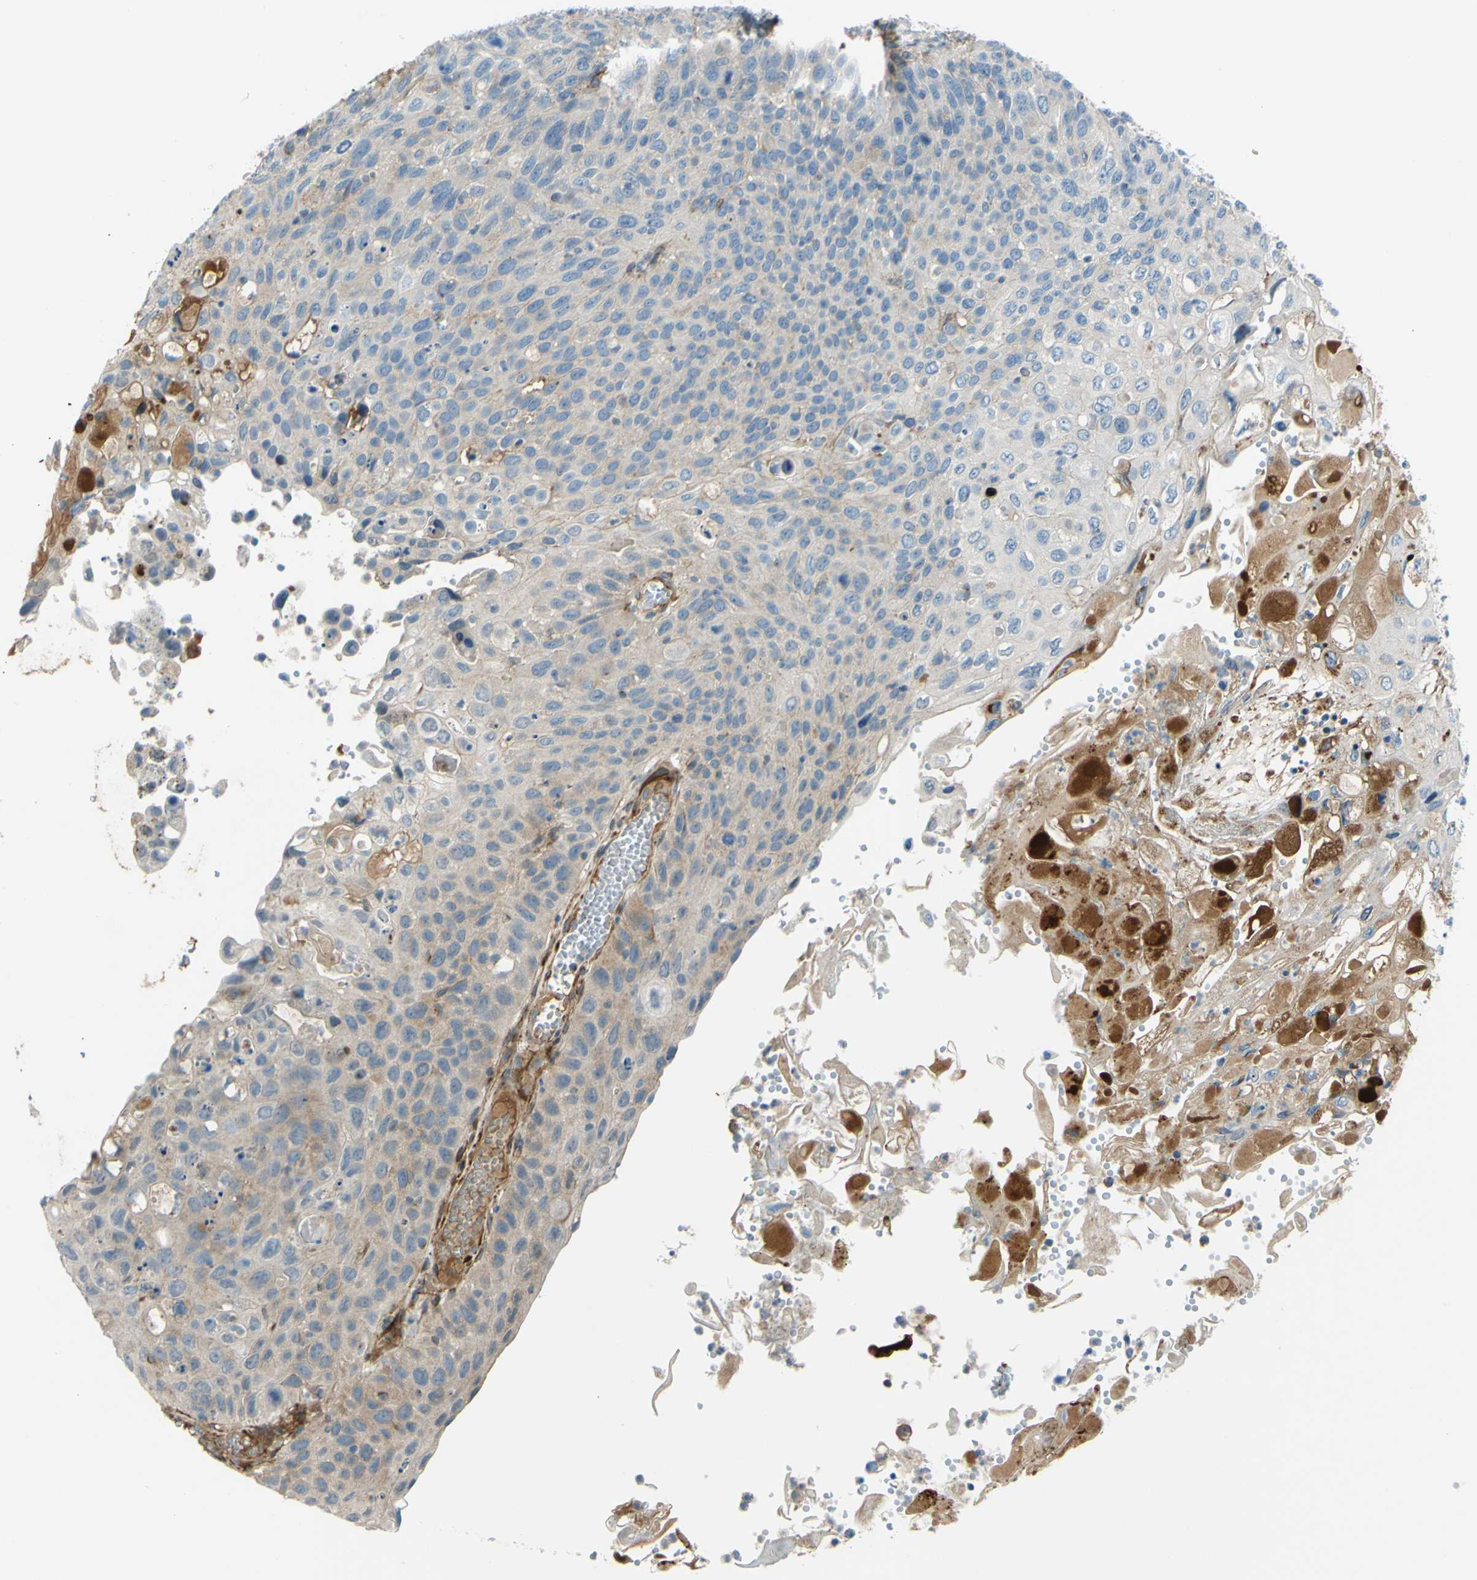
{"staining": {"intensity": "negative", "quantity": "none", "location": "none"}, "tissue": "cervical cancer", "cell_type": "Tumor cells", "image_type": "cancer", "snomed": [{"axis": "morphology", "description": "Squamous cell carcinoma, NOS"}, {"axis": "topography", "description": "Cervix"}], "caption": "Photomicrograph shows no protein staining in tumor cells of squamous cell carcinoma (cervical) tissue.", "gene": "ARHGAP1", "patient": {"sex": "female", "age": 70}}